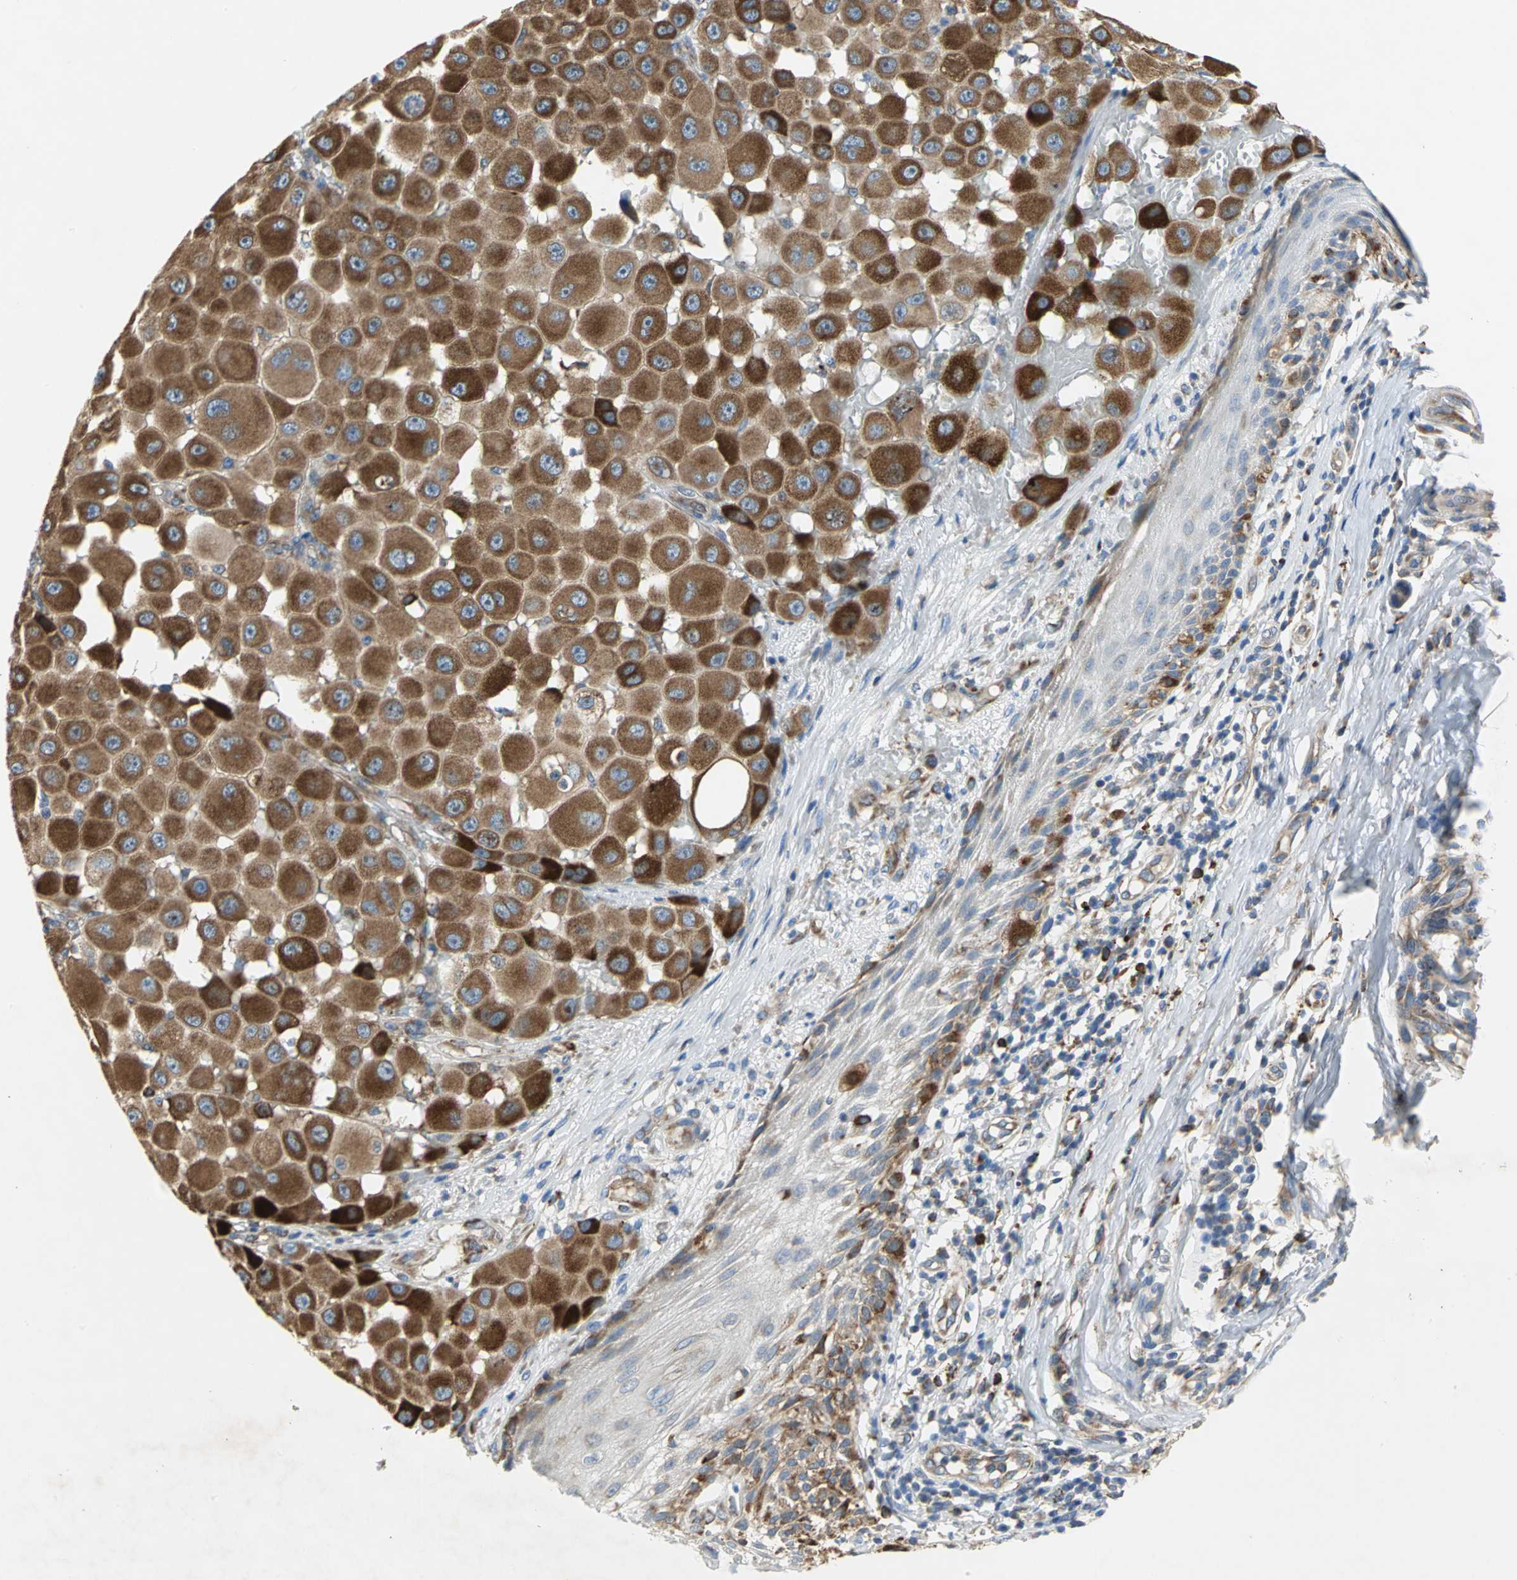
{"staining": {"intensity": "strong", "quantity": ">75%", "location": "cytoplasmic/membranous"}, "tissue": "melanoma", "cell_type": "Tumor cells", "image_type": "cancer", "snomed": [{"axis": "morphology", "description": "Malignant melanoma, NOS"}, {"axis": "topography", "description": "Skin"}], "caption": "Protein analysis of melanoma tissue demonstrates strong cytoplasmic/membranous staining in approximately >75% of tumor cells. The protein is stained brown, and the nuclei are stained in blue (DAB (3,3'-diaminobenzidine) IHC with brightfield microscopy, high magnification).", "gene": "TULP4", "patient": {"sex": "female", "age": 81}}